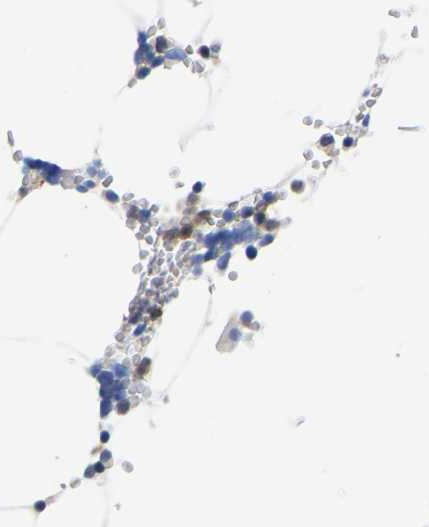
{"staining": {"intensity": "moderate", "quantity": "<25%", "location": "cytoplasmic/membranous"}, "tissue": "bone marrow", "cell_type": "Hematopoietic cells", "image_type": "normal", "snomed": [{"axis": "morphology", "description": "Normal tissue, NOS"}, {"axis": "topography", "description": "Bone marrow"}], "caption": "Unremarkable bone marrow demonstrates moderate cytoplasmic/membranous expression in approximately <25% of hematopoietic cells, visualized by immunohistochemistry. (brown staining indicates protein expression, while blue staining denotes nuclei).", "gene": "PTPN7", "patient": {"sex": "male", "age": 70}}